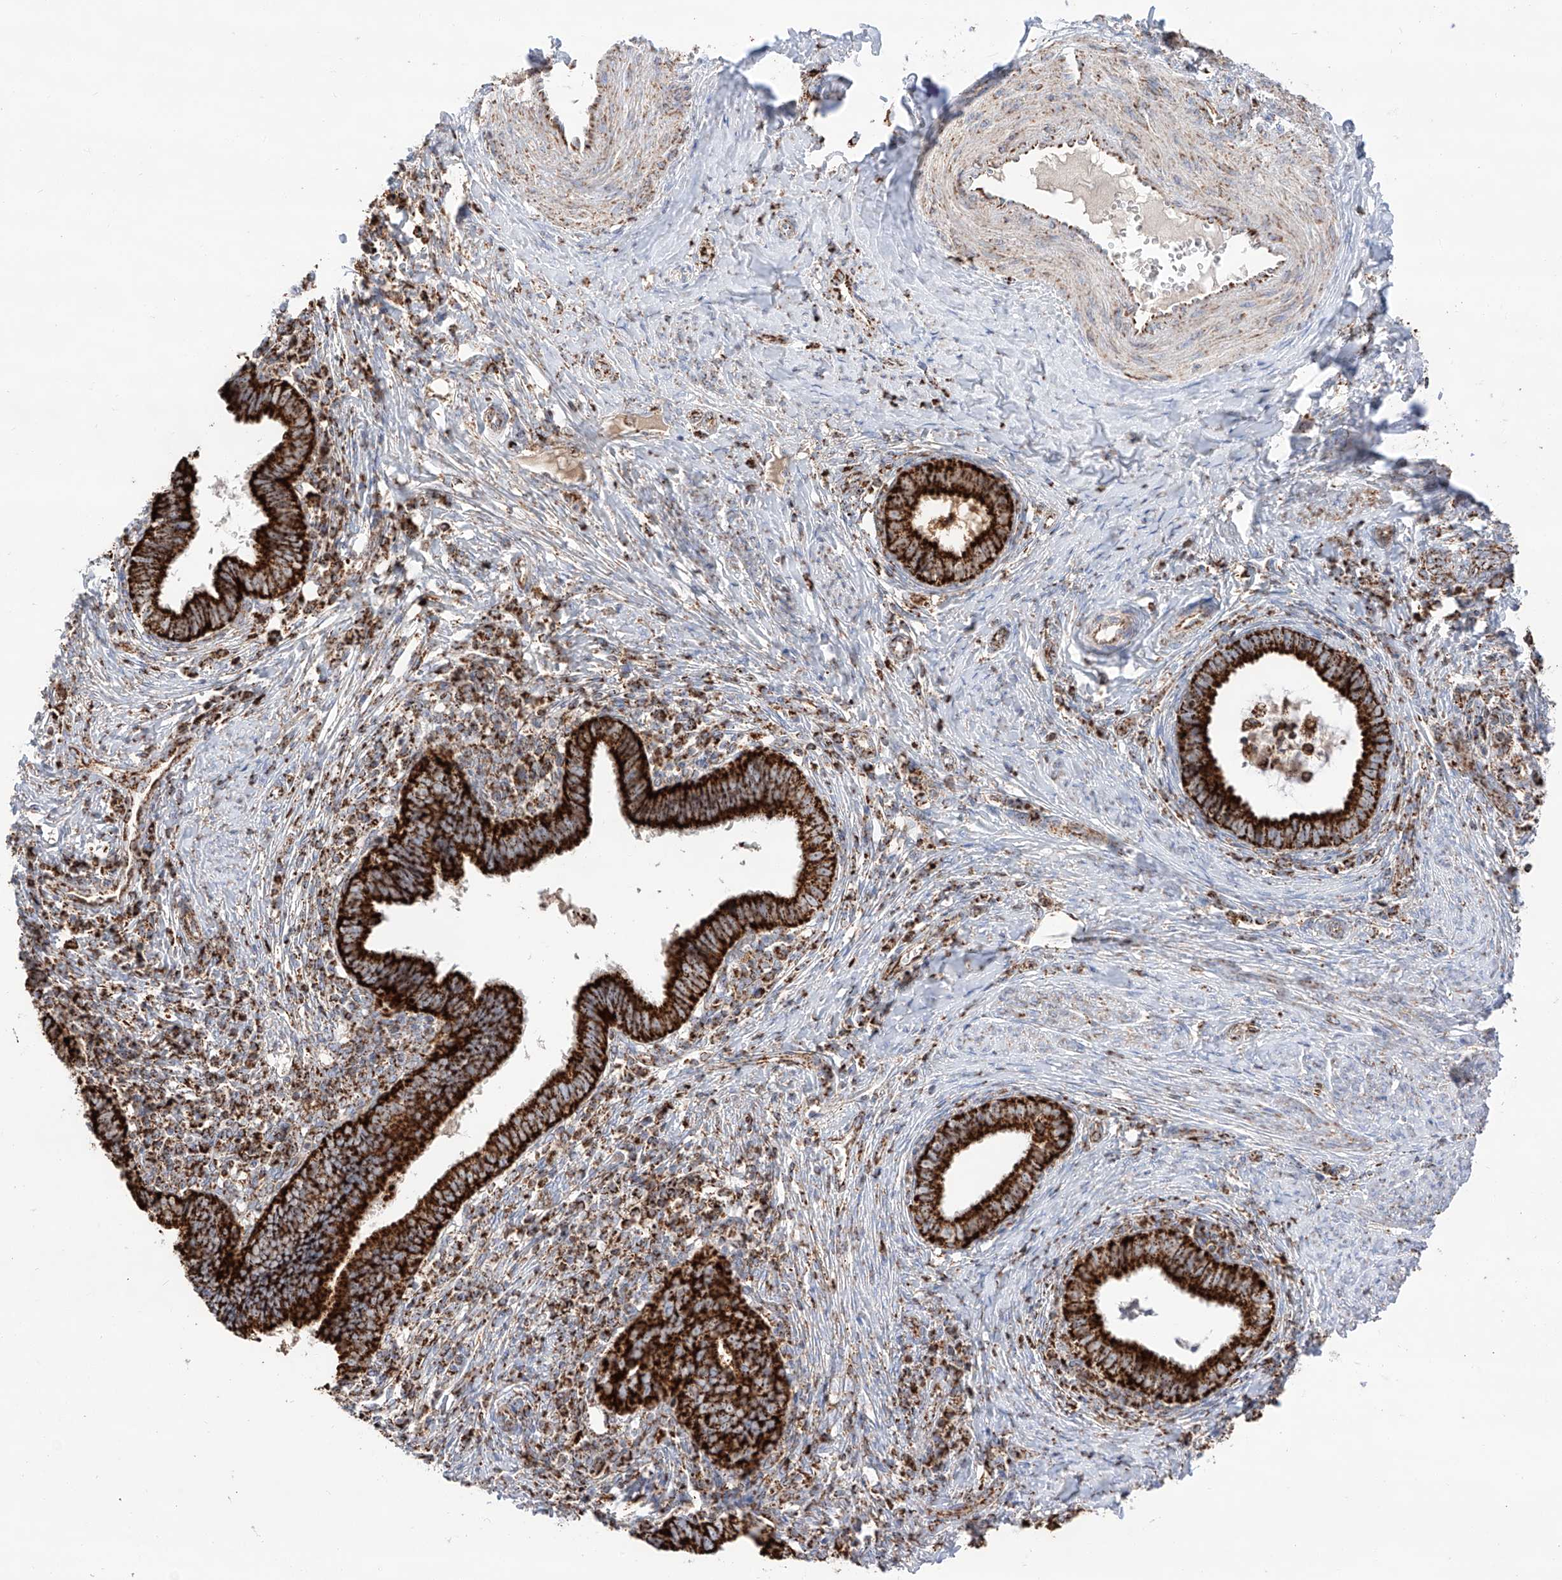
{"staining": {"intensity": "strong", "quantity": ">75%", "location": "cytoplasmic/membranous"}, "tissue": "cervical cancer", "cell_type": "Tumor cells", "image_type": "cancer", "snomed": [{"axis": "morphology", "description": "Adenocarcinoma, NOS"}, {"axis": "topography", "description": "Cervix"}], "caption": "Protein expression analysis of human cervical cancer (adenocarcinoma) reveals strong cytoplasmic/membranous positivity in about >75% of tumor cells.", "gene": "TTC27", "patient": {"sex": "female", "age": 36}}